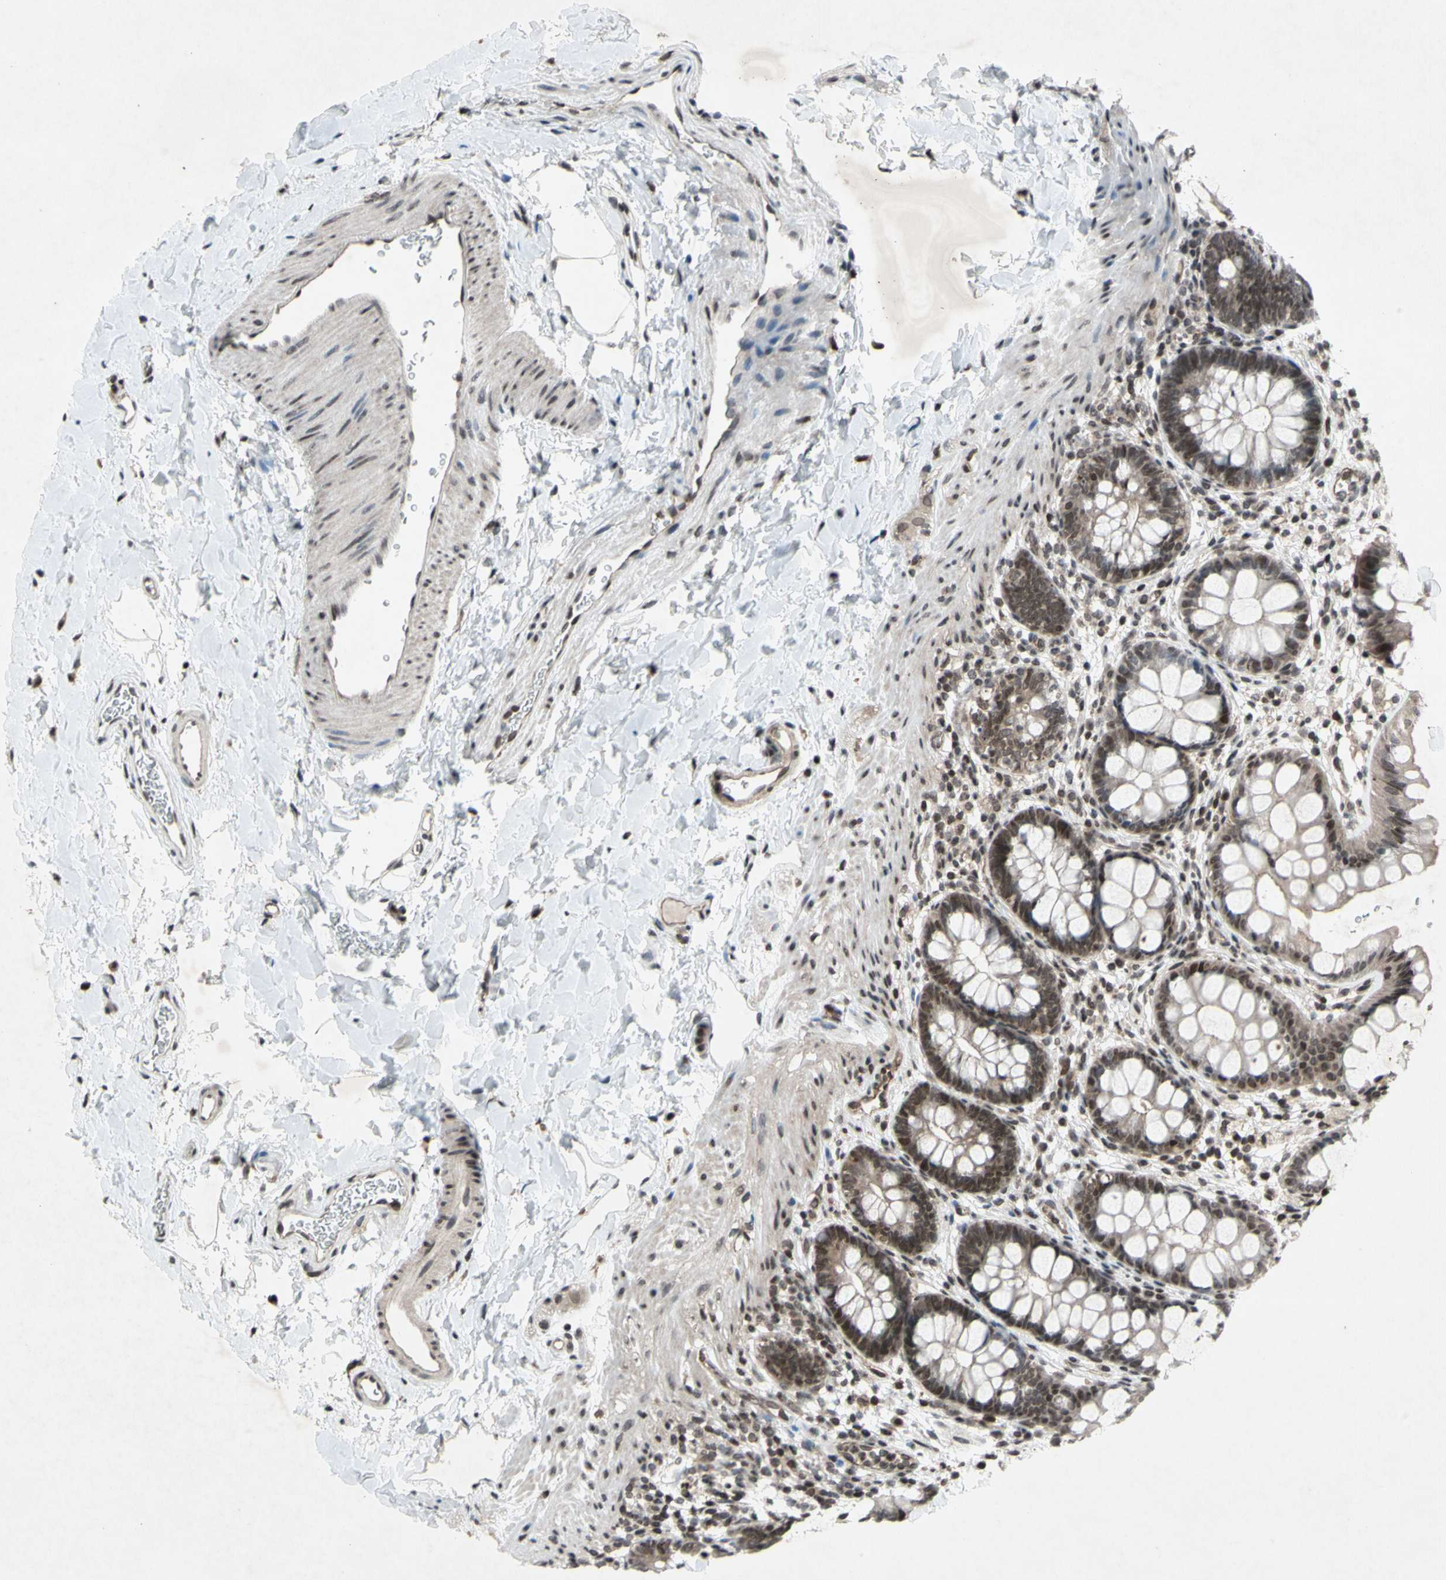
{"staining": {"intensity": "moderate", "quantity": "25%-75%", "location": "cytoplasmic/membranous,nuclear"}, "tissue": "rectum", "cell_type": "Glandular cells", "image_type": "normal", "snomed": [{"axis": "morphology", "description": "Normal tissue, NOS"}, {"axis": "topography", "description": "Rectum"}], "caption": "Unremarkable rectum demonstrates moderate cytoplasmic/membranous,nuclear expression in approximately 25%-75% of glandular cells.", "gene": "XPO1", "patient": {"sex": "female", "age": 24}}